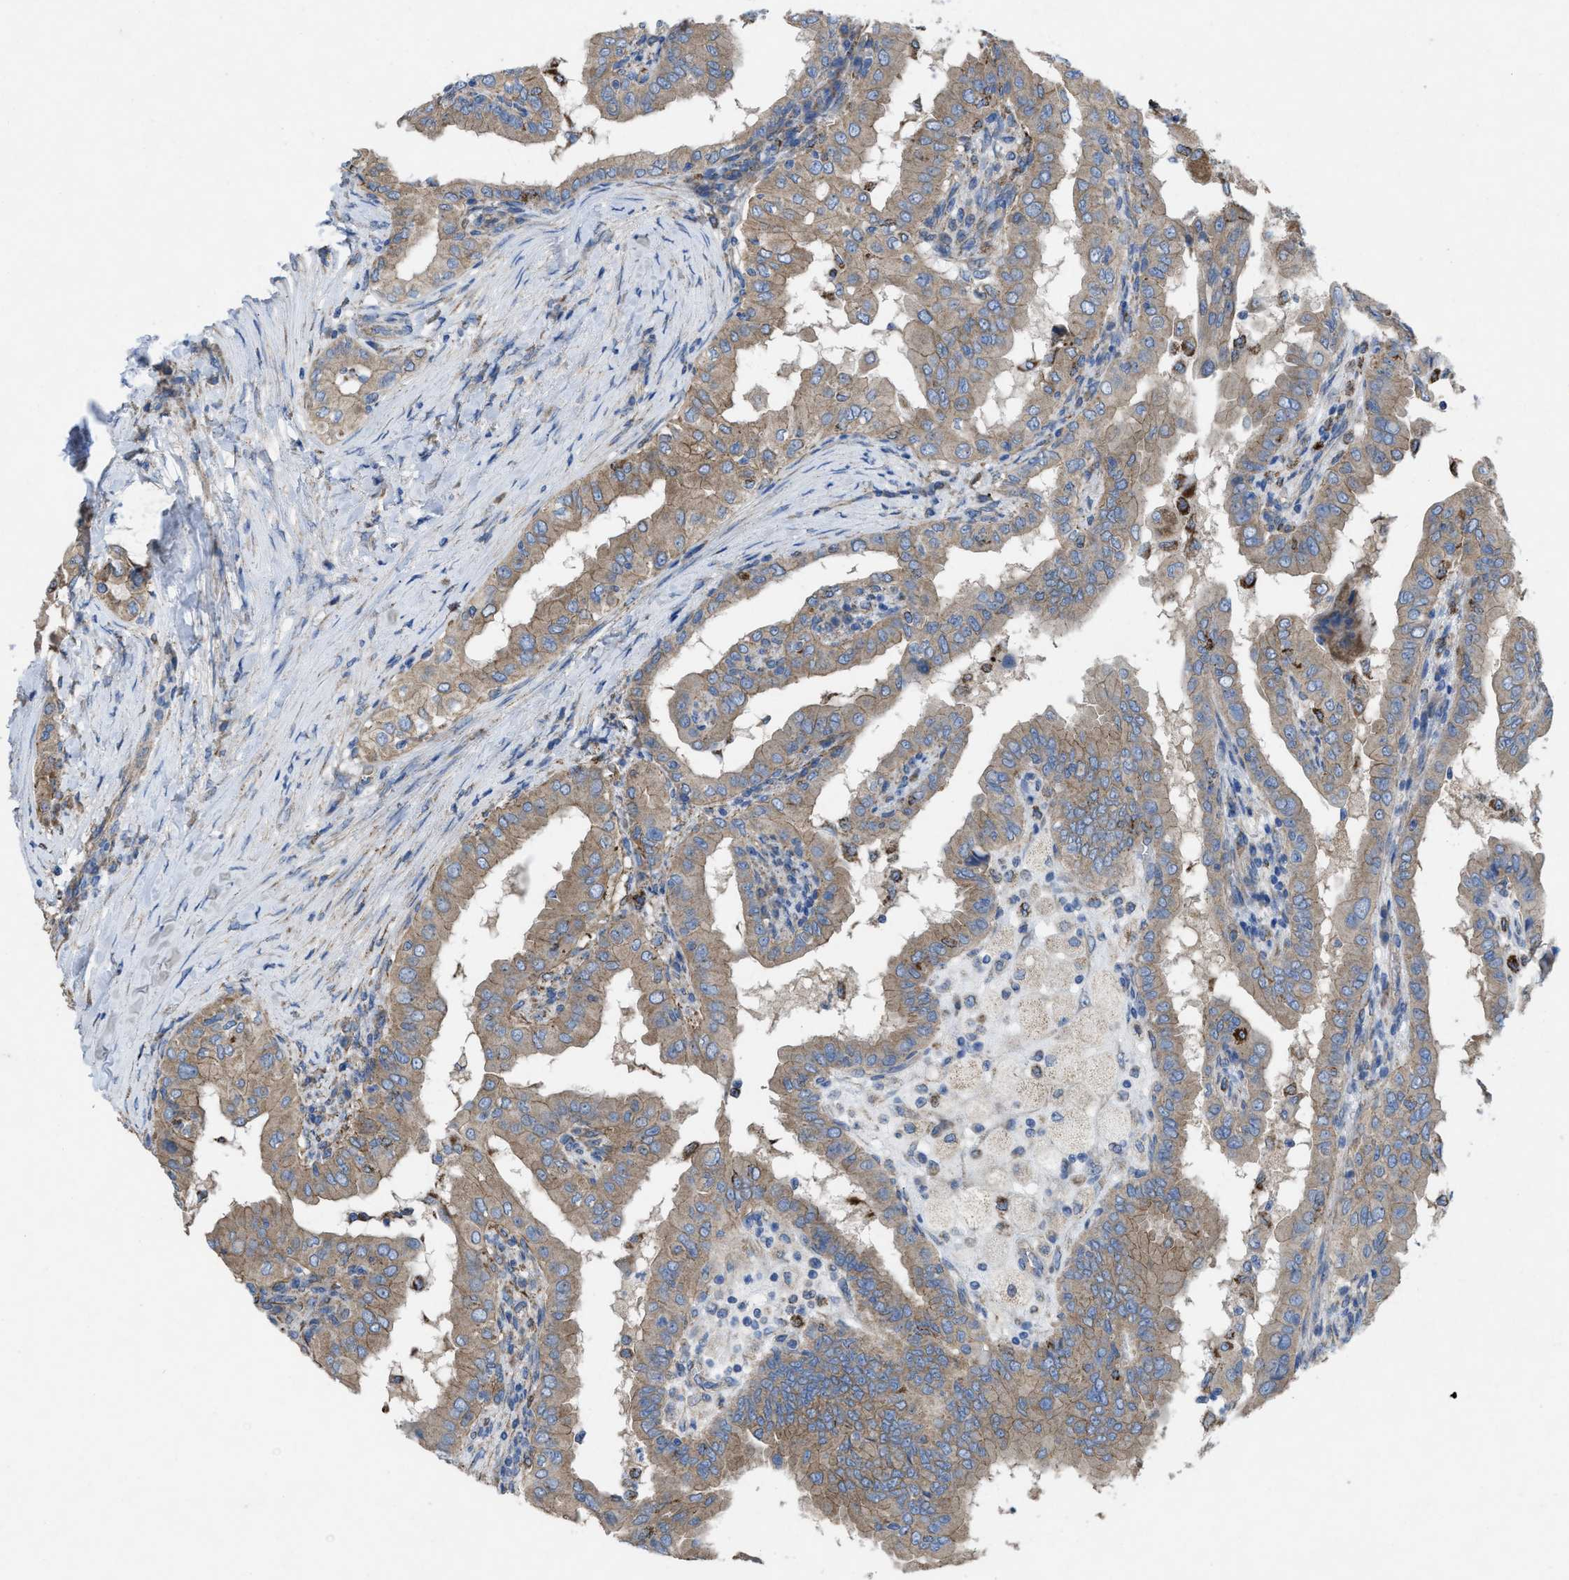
{"staining": {"intensity": "moderate", "quantity": ">75%", "location": "cytoplasmic/membranous"}, "tissue": "thyroid cancer", "cell_type": "Tumor cells", "image_type": "cancer", "snomed": [{"axis": "morphology", "description": "Papillary adenocarcinoma, NOS"}, {"axis": "topography", "description": "Thyroid gland"}], "caption": "High-magnification brightfield microscopy of thyroid papillary adenocarcinoma stained with DAB (brown) and counterstained with hematoxylin (blue). tumor cells exhibit moderate cytoplasmic/membranous positivity is present in about>75% of cells.", "gene": "DOLPP1", "patient": {"sex": "male", "age": 33}}